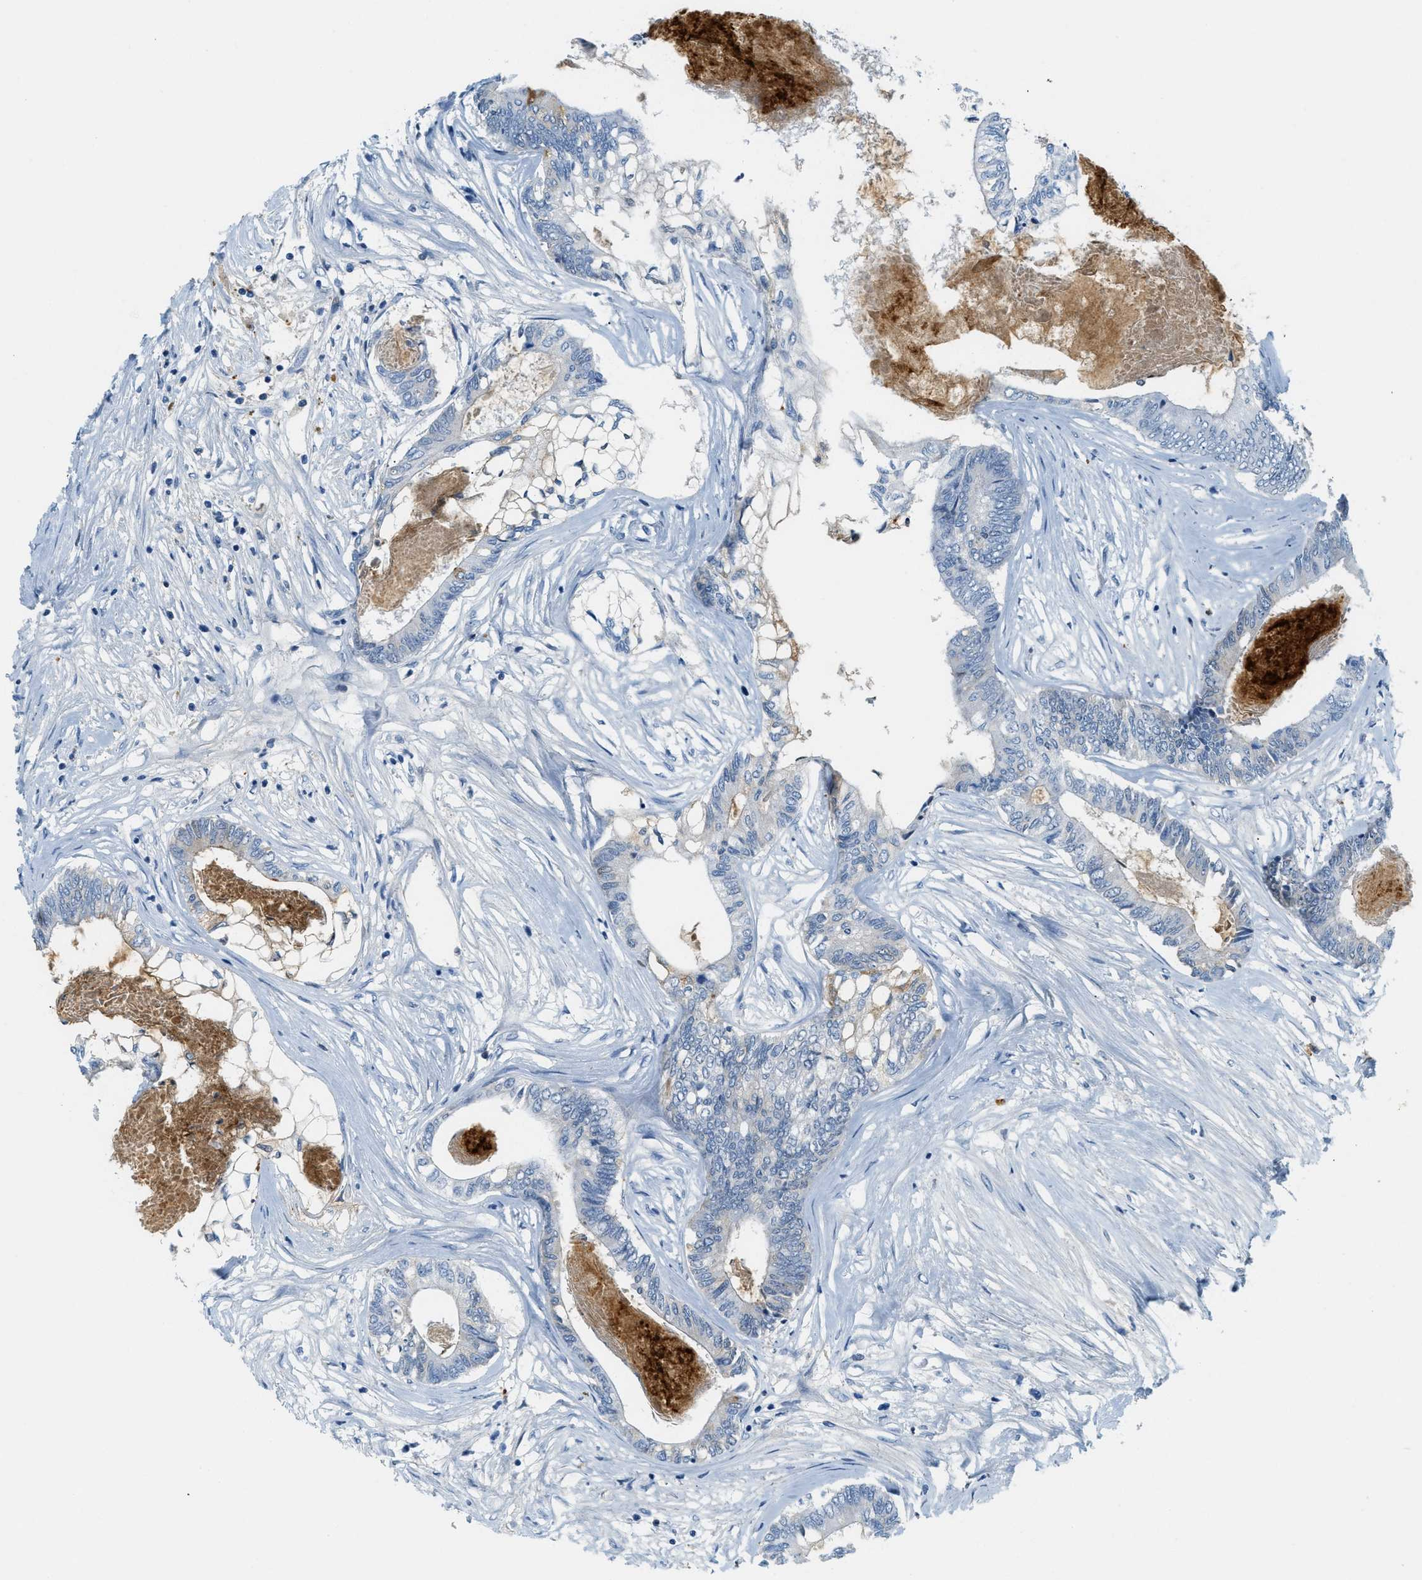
{"staining": {"intensity": "negative", "quantity": "none", "location": "none"}, "tissue": "colorectal cancer", "cell_type": "Tumor cells", "image_type": "cancer", "snomed": [{"axis": "morphology", "description": "Adenocarcinoma, NOS"}, {"axis": "topography", "description": "Rectum"}], "caption": "This micrograph is of colorectal cancer (adenocarcinoma) stained with IHC to label a protein in brown with the nuclei are counter-stained blue. There is no positivity in tumor cells. (Stains: DAB (3,3'-diaminobenzidine) immunohistochemistry with hematoxylin counter stain, Microscopy: brightfield microscopy at high magnification).", "gene": "LCN2", "patient": {"sex": "male", "age": 63}}